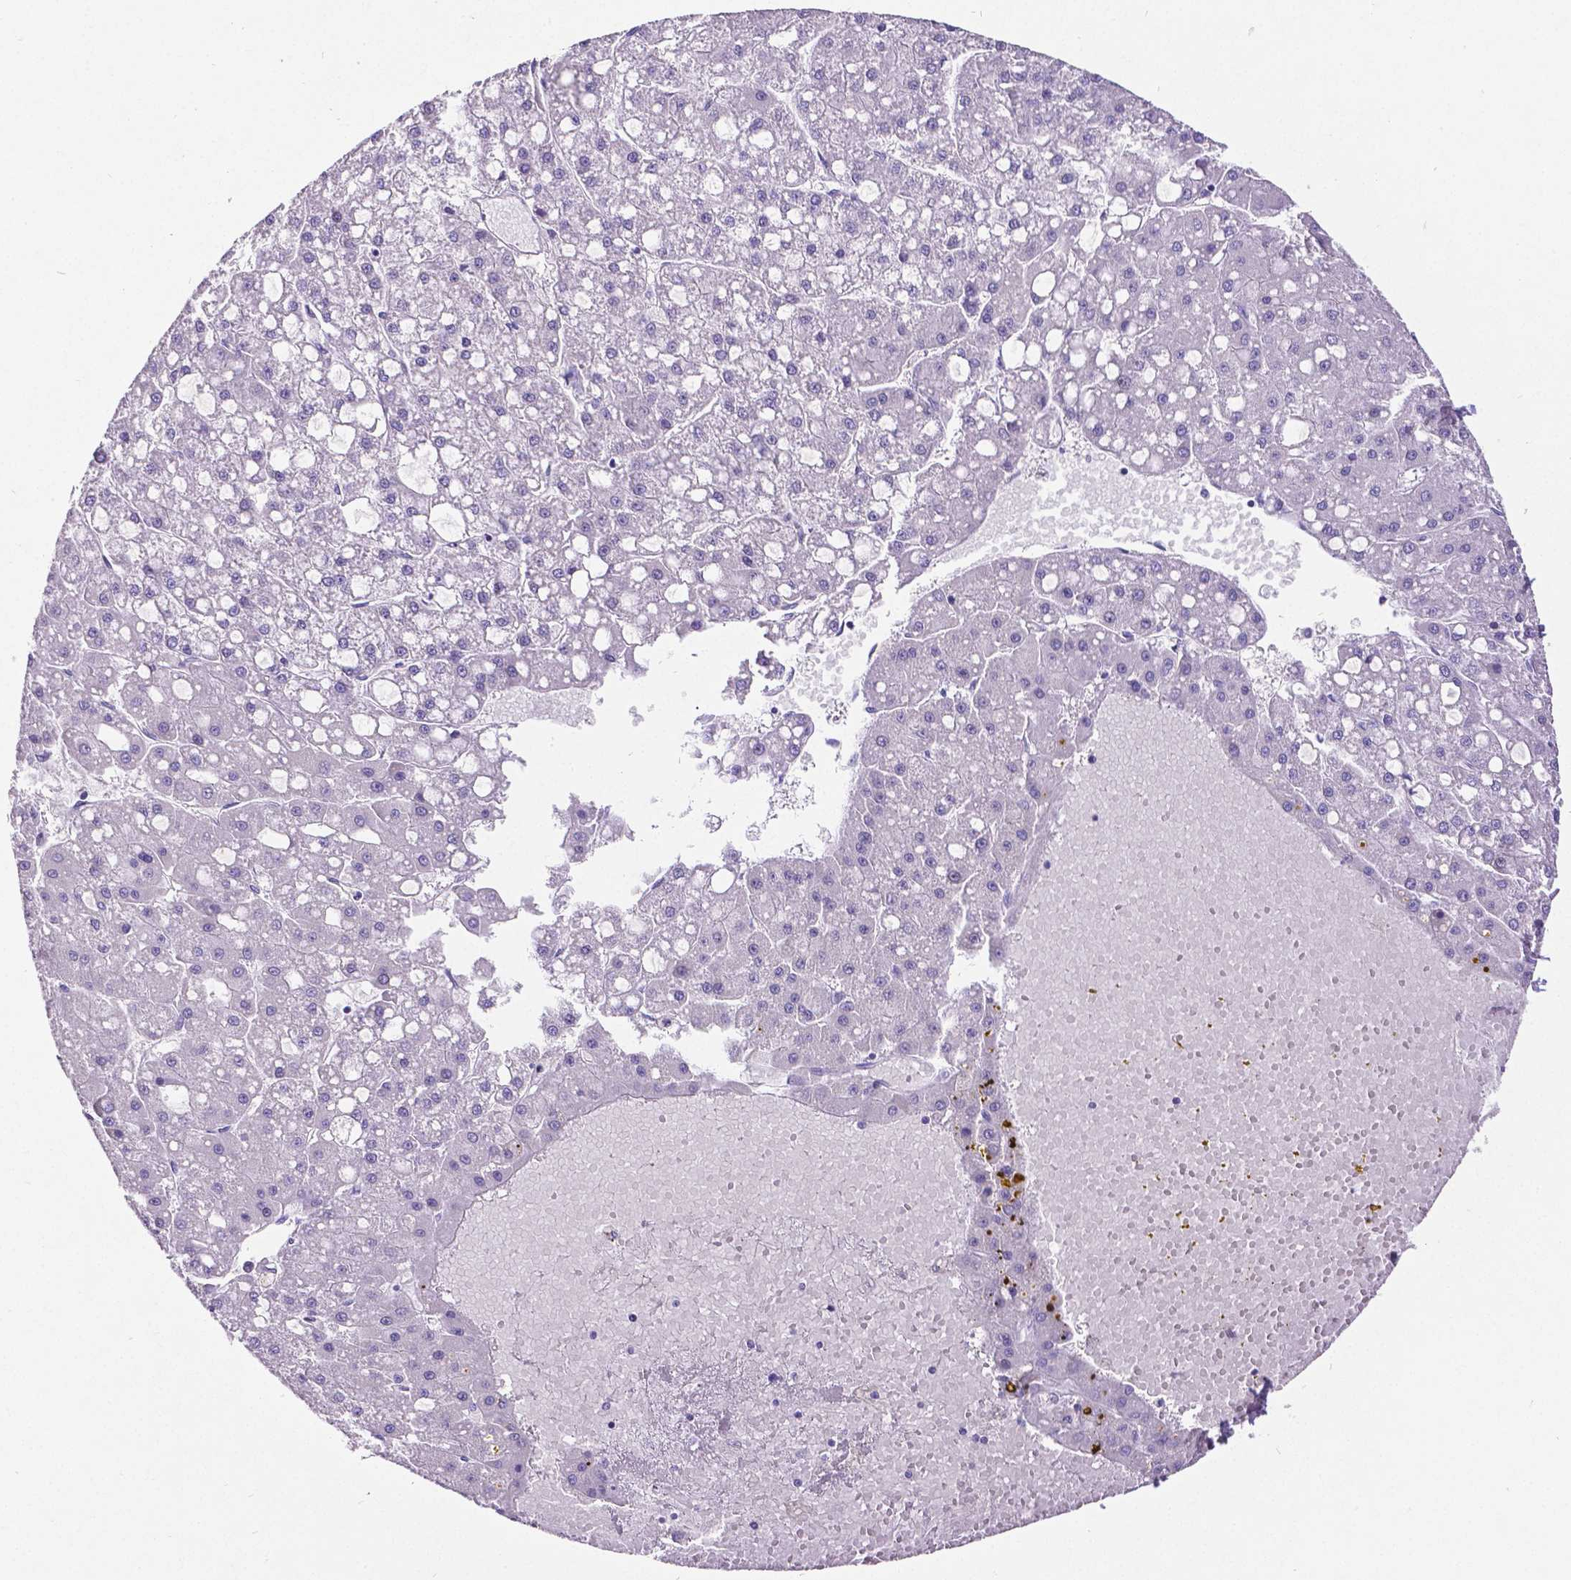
{"staining": {"intensity": "negative", "quantity": "none", "location": "none"}, "tissue": "liver cancer", "cell_type": "Tumor cells", "image_type": "cancer", "snomed": [{"axis": "morphology", "description": "Carcinoma, Hepatocellular, NOS"}, {"axis": "topography", "description": "Liver"}], "caption": "A photomicrograph of human liver cancer is negative for staining in tumor cells.", "gene": "SATB2", "patient": {"sex": "male", "age": 67}}